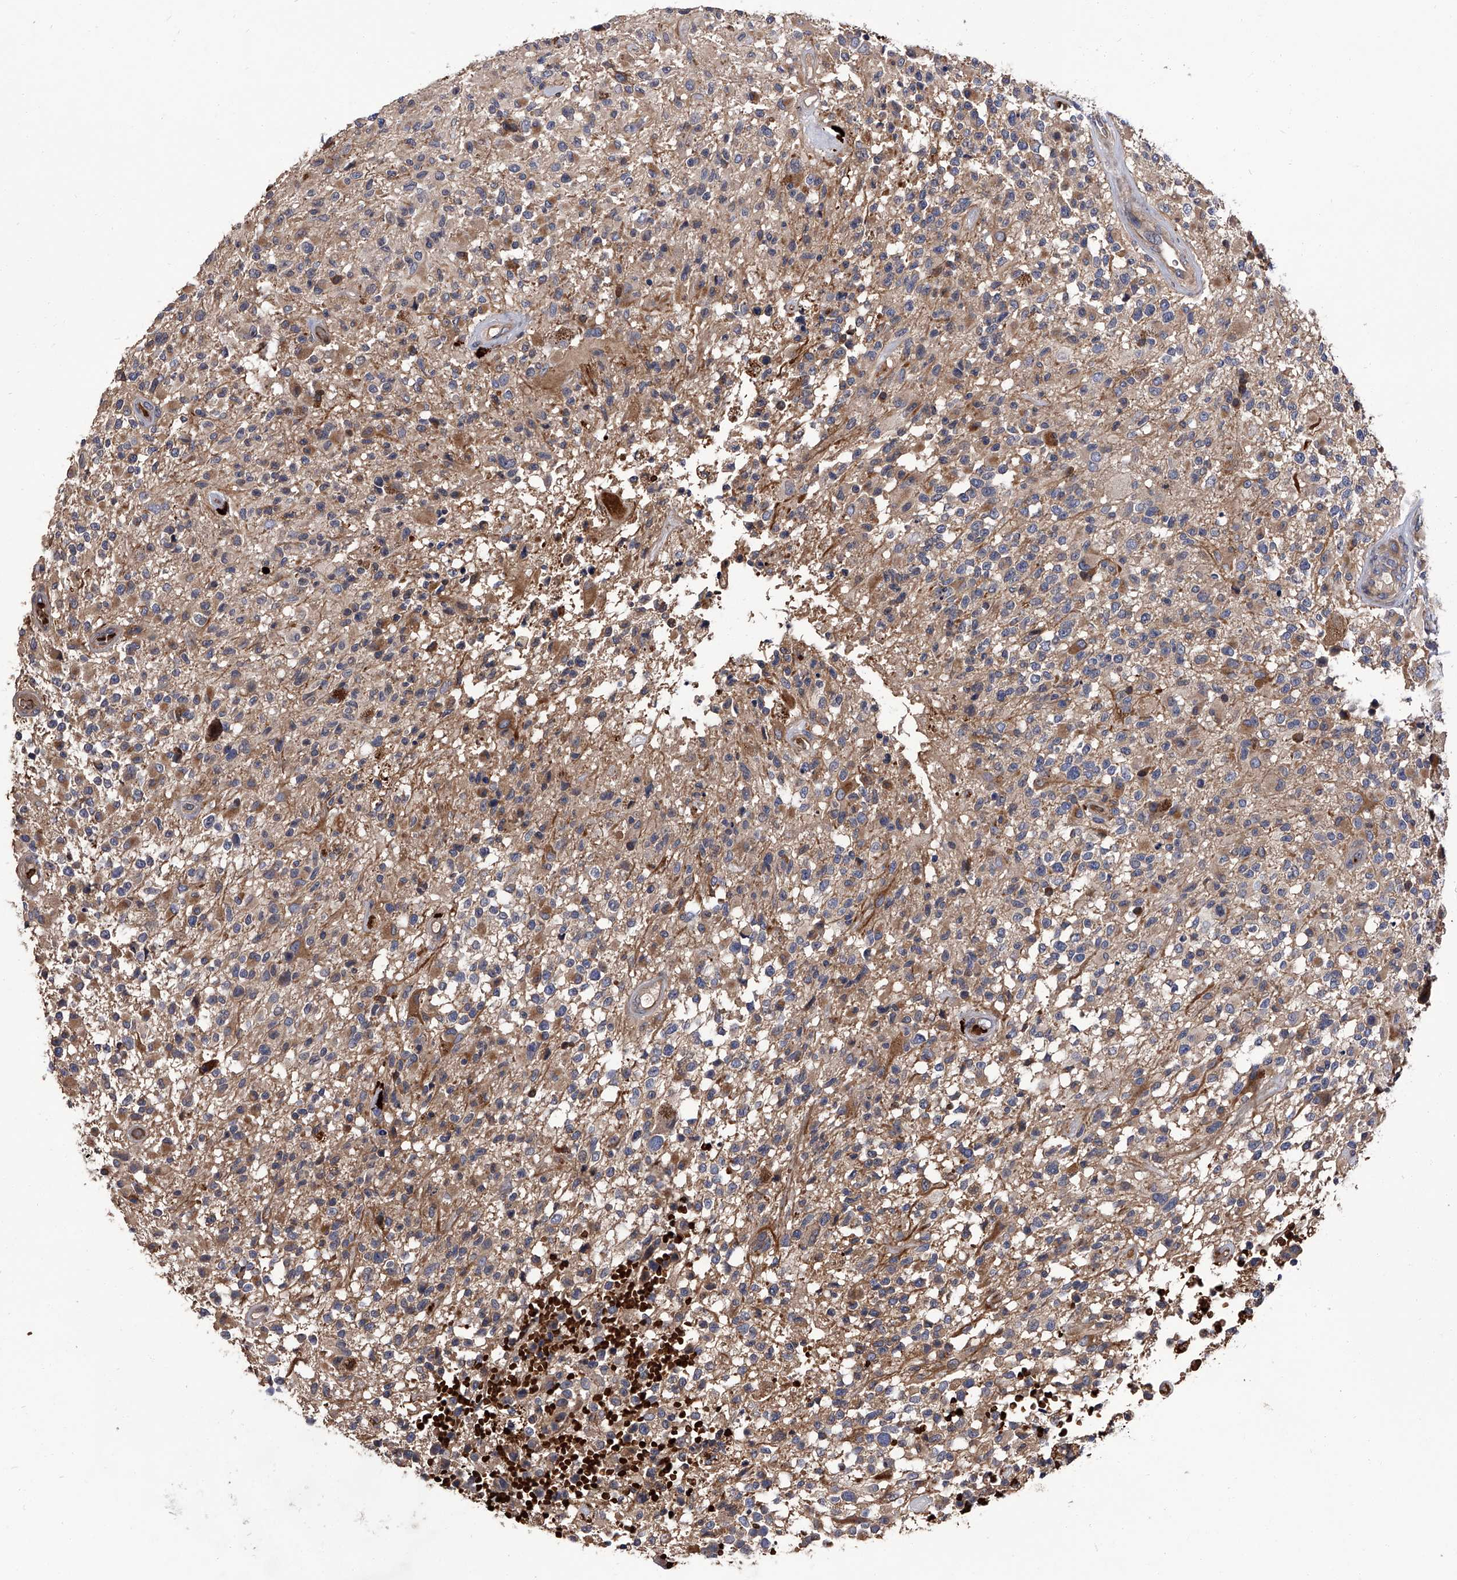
{"staining": {"intensity": "moderate", "quantity": ">75%", "location": "cytoplasmic/membranous"}, "tissue": "glioma", "cell_type": "Tumor cells", "image_type": "cancer", "snomed": [{"axis": "morphology", "description": "Glioma, malignant, High grade"}, {"axis": "morphology", "description": "Glioblastoma, NOS"}, {"axis": "topography", "description": "Brain"}], "caption": "Protein expression analysis of glioblastoma reveals moderate cytoplasmic/membranous expression in approximately >75% of tumor cells. (DAB (3,3'-diaminobenzidine) IHC, brown staining for protein, blue staining for nuclei).", "gene": "STK36", "patient": {"sex": "male", "age": 60}}